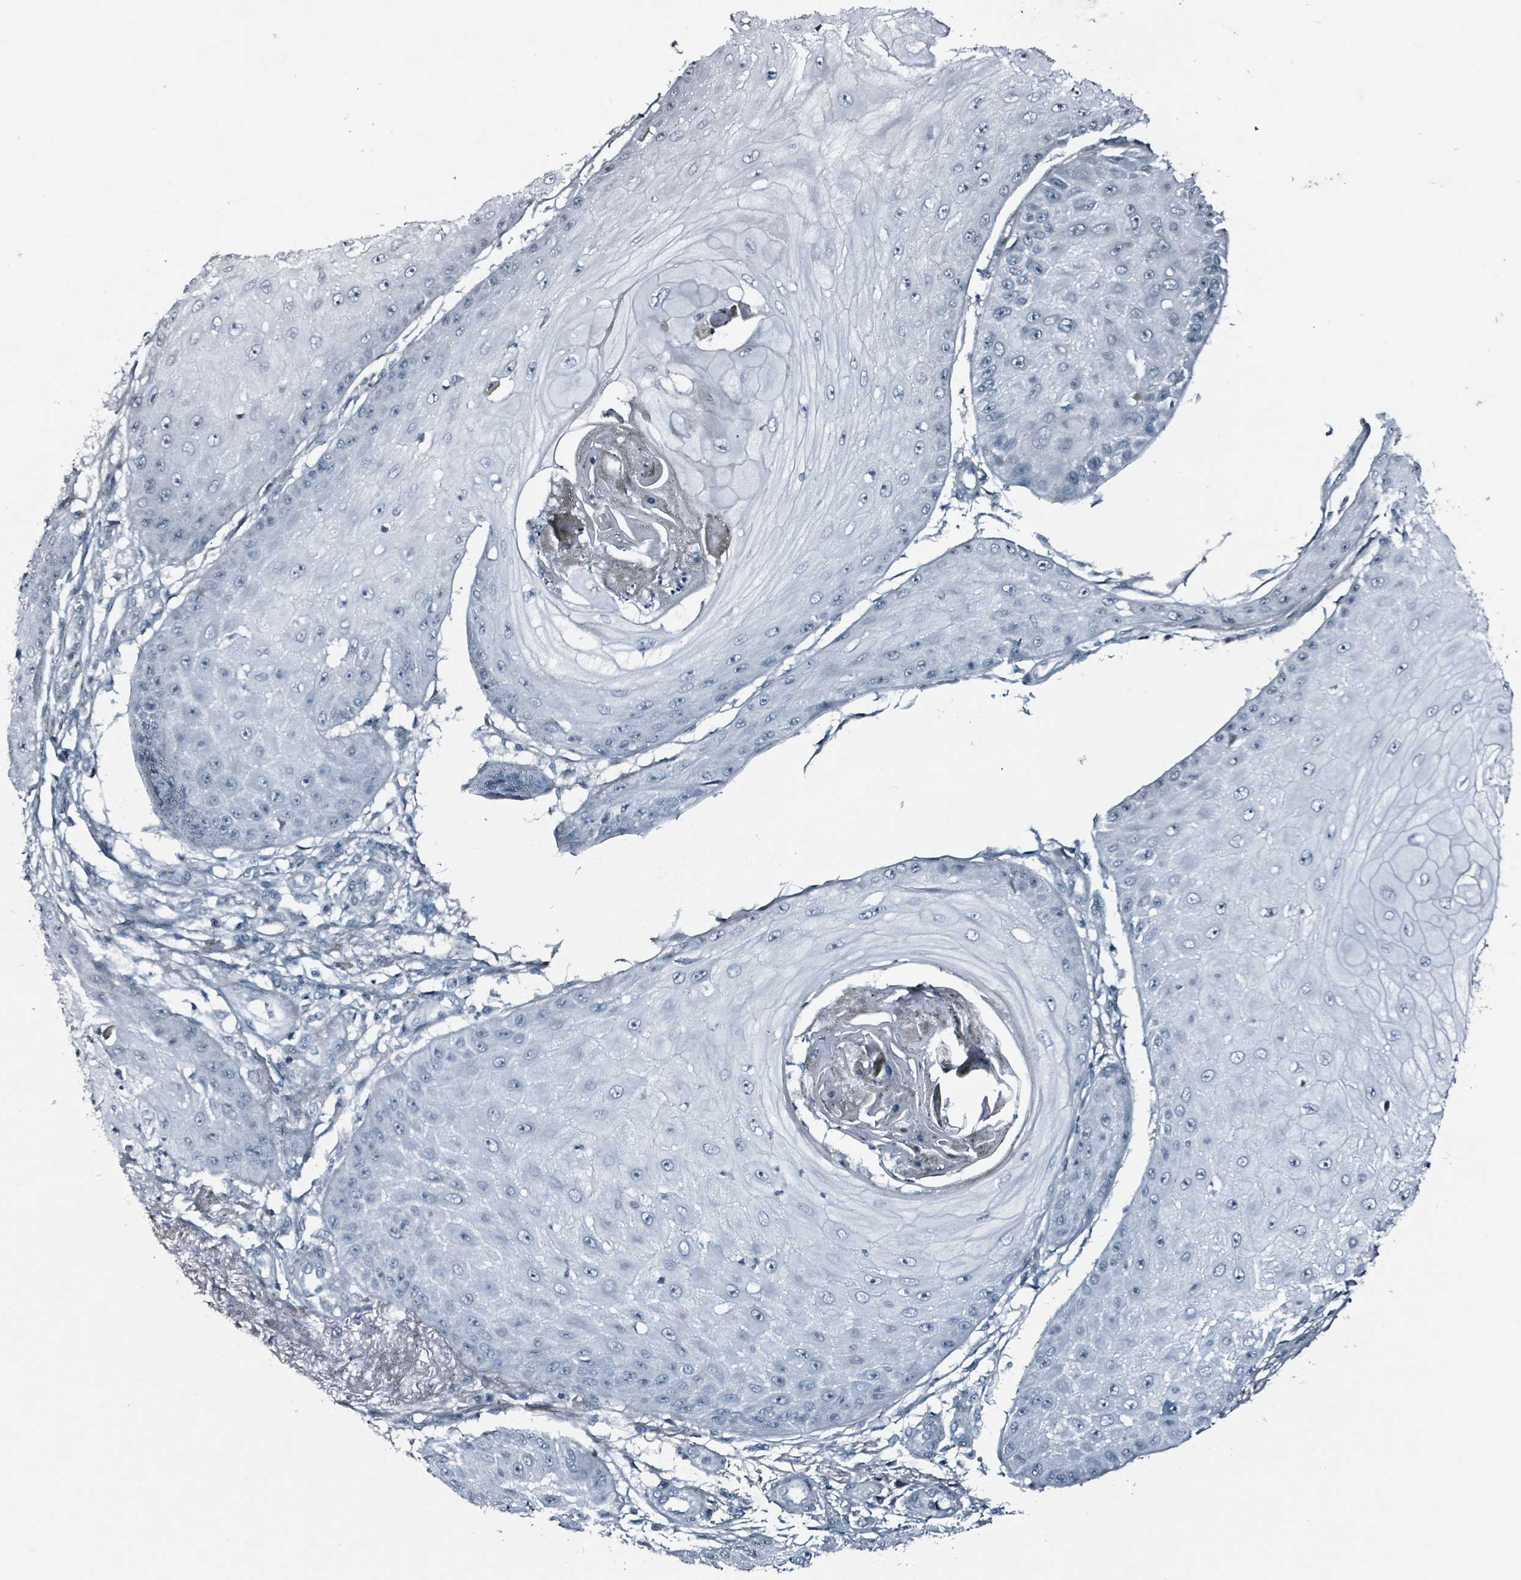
{"staining": {"intensity": "negative", "quantity": "none", "location": "none"}, "tissue": "skin cancer", "cell_type": "Tumor cells", "image_type": "cancer", "snomed": [{"axis": "morphology", "description": "Squamous cell carcinoma, NOS"}, {"axis": "topography", "description": "Skin"}], "caption": "This is an immunohistochemistry photomicrograph of skin cancer (squamous cell carcinoma). There is no staining in tumor cells.", "gene": "CA9", "patient": {"sex": "male", "age": 70}}